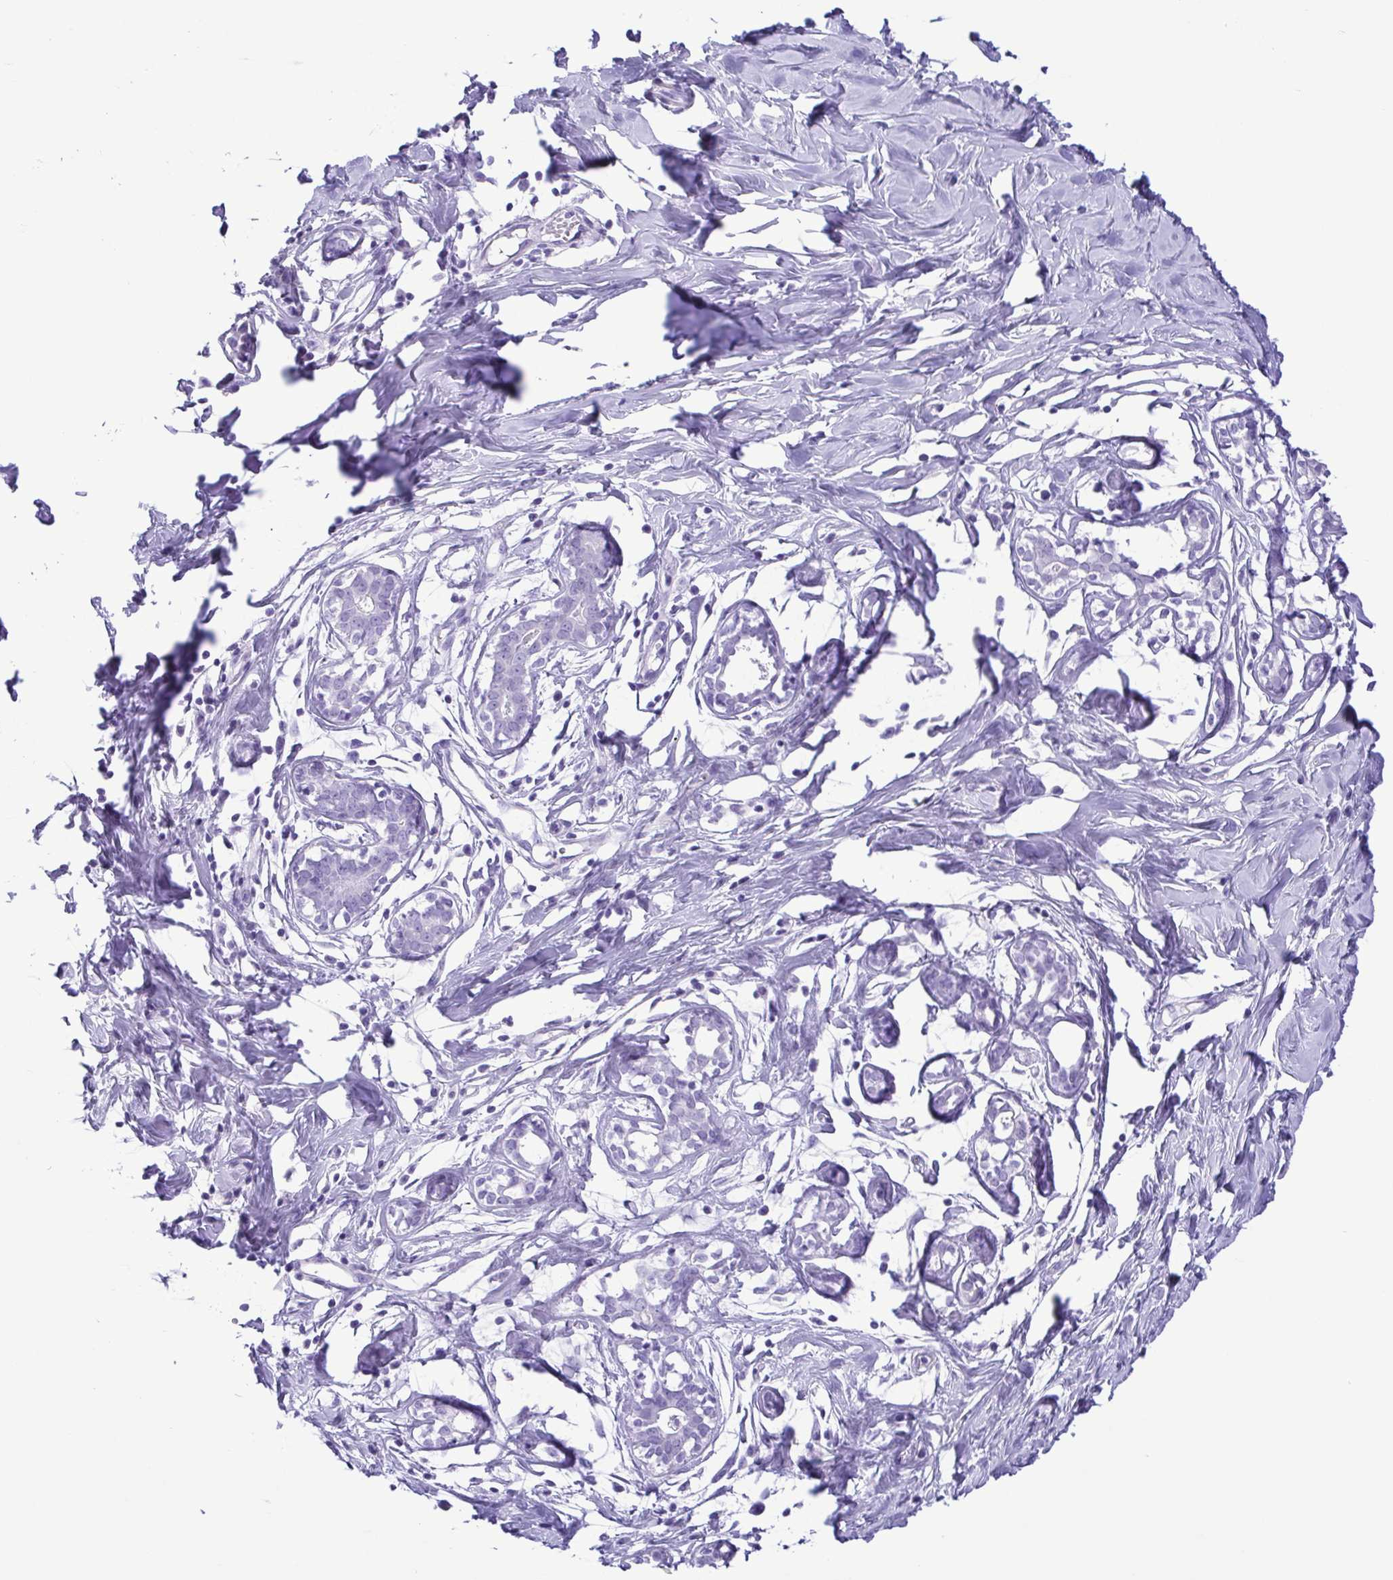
{"staining": {"intensity": "negative", "quantity": "none", "location": "none"}, "tissue": "breast", "cell_type": "Adipocytes", "image_type": "normal", "snomed": [{"axis": "morphology", "description": "Normal tissue, NOS"}, {"axis": "topography", "description": "Breast"}], "caption": "A high-resolution image shows immunohistochemistry (IHC) staining of unremarkable breast, which exhibits no significant positivity in adipocytes.", "gene": "OVGP1", "patient": {"sex": "female", "age": 27}}